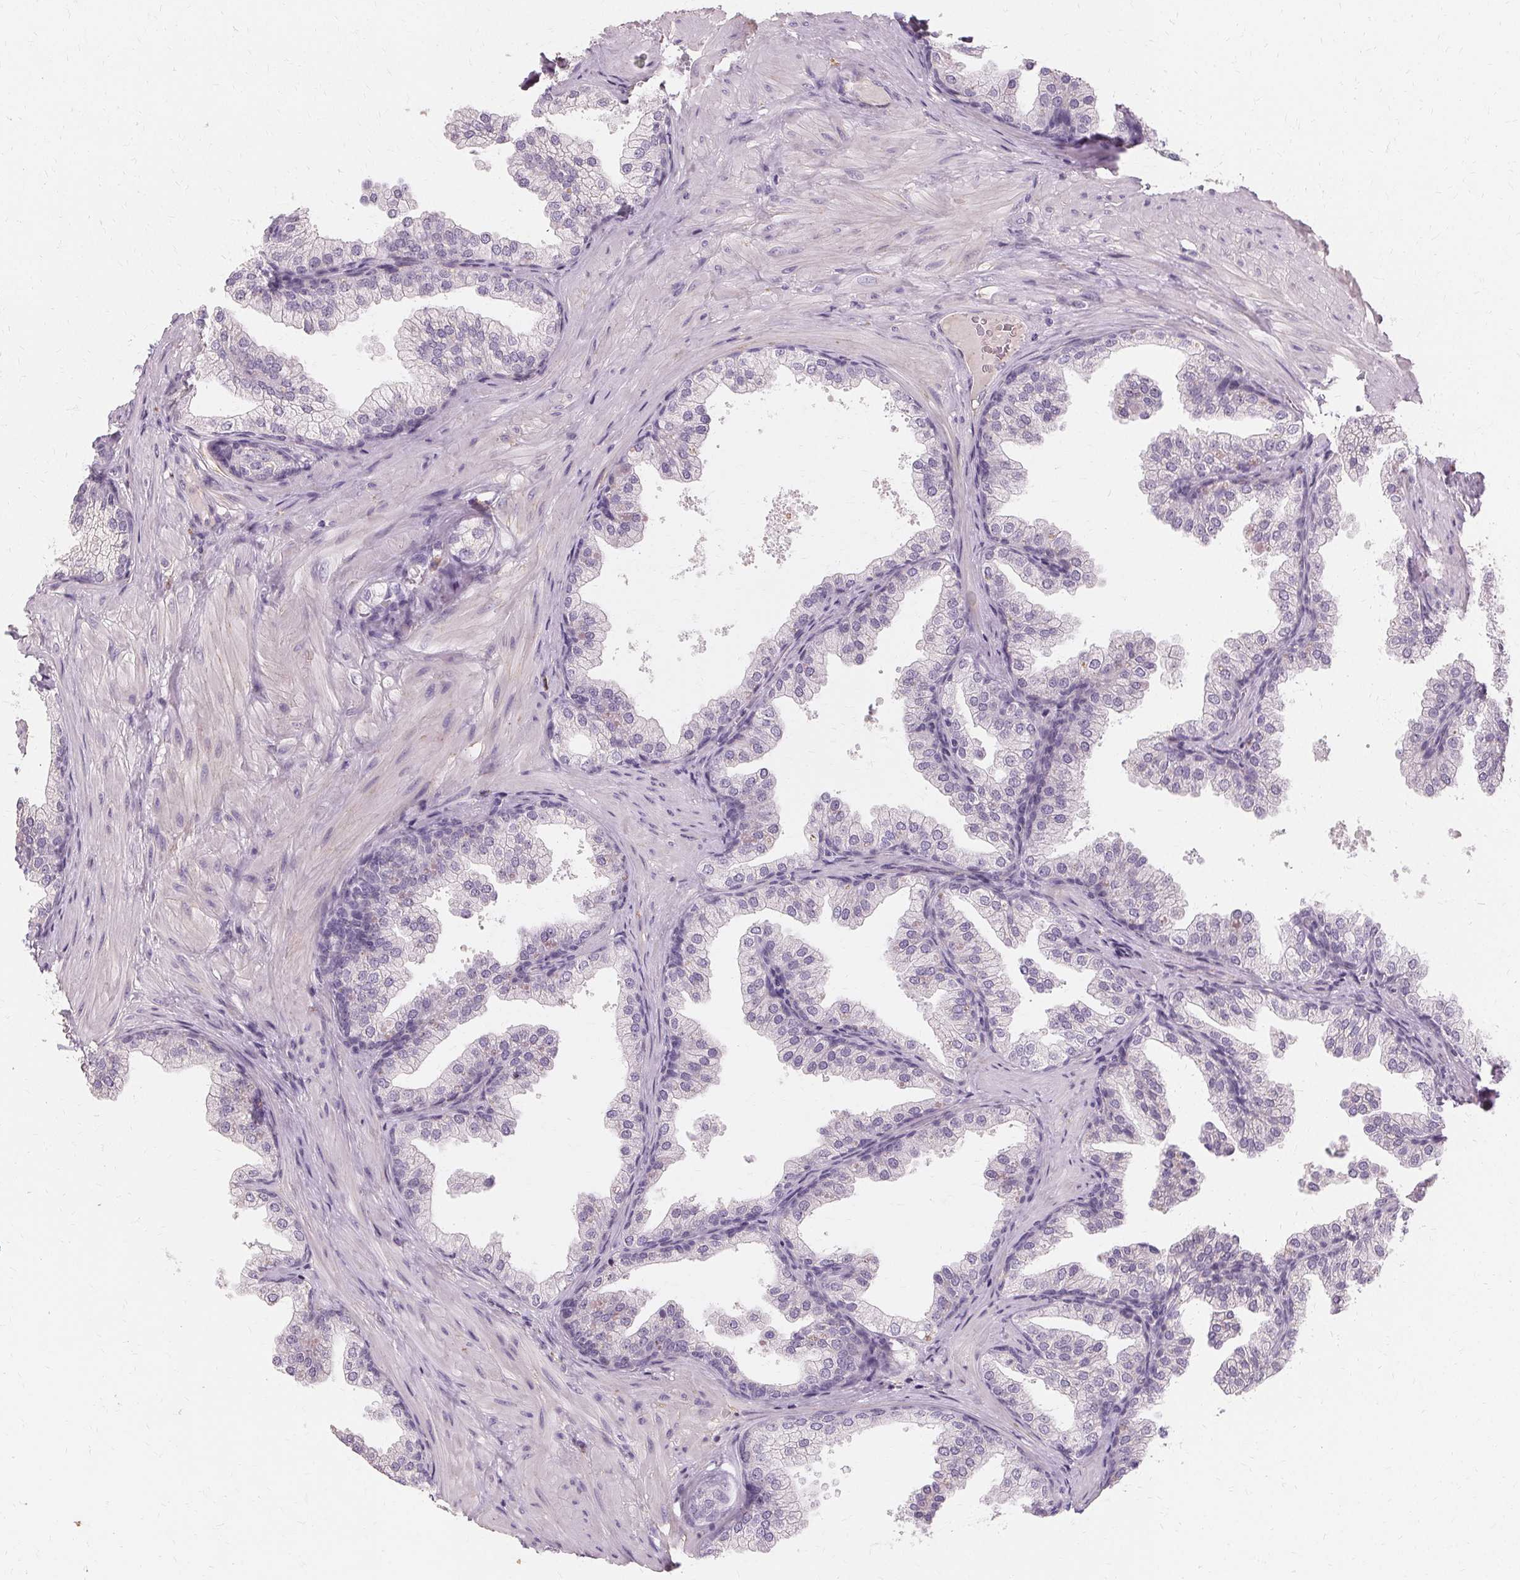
{"staining": {"intensity": "negative", "quantity": "none", "location": "none"}, "tissue": "prostate", "cell_type": "Glandular cells", "image_type": "normal", "snomed": [{"axis": "morphology", "description": "Normal tissue, NOS"}, {"axis": "topography", "description": "Prostate"}], "caption": "High magnification brightfield microscopy of benign prostate stained with DAB (3,3'-diaminobenzidine) (brown) and counterstained with hematoxylin (blue): glandular cells show no significant staining.", "gene": "IFNGR1", "patient": {"sex": "male", "age": 37}}